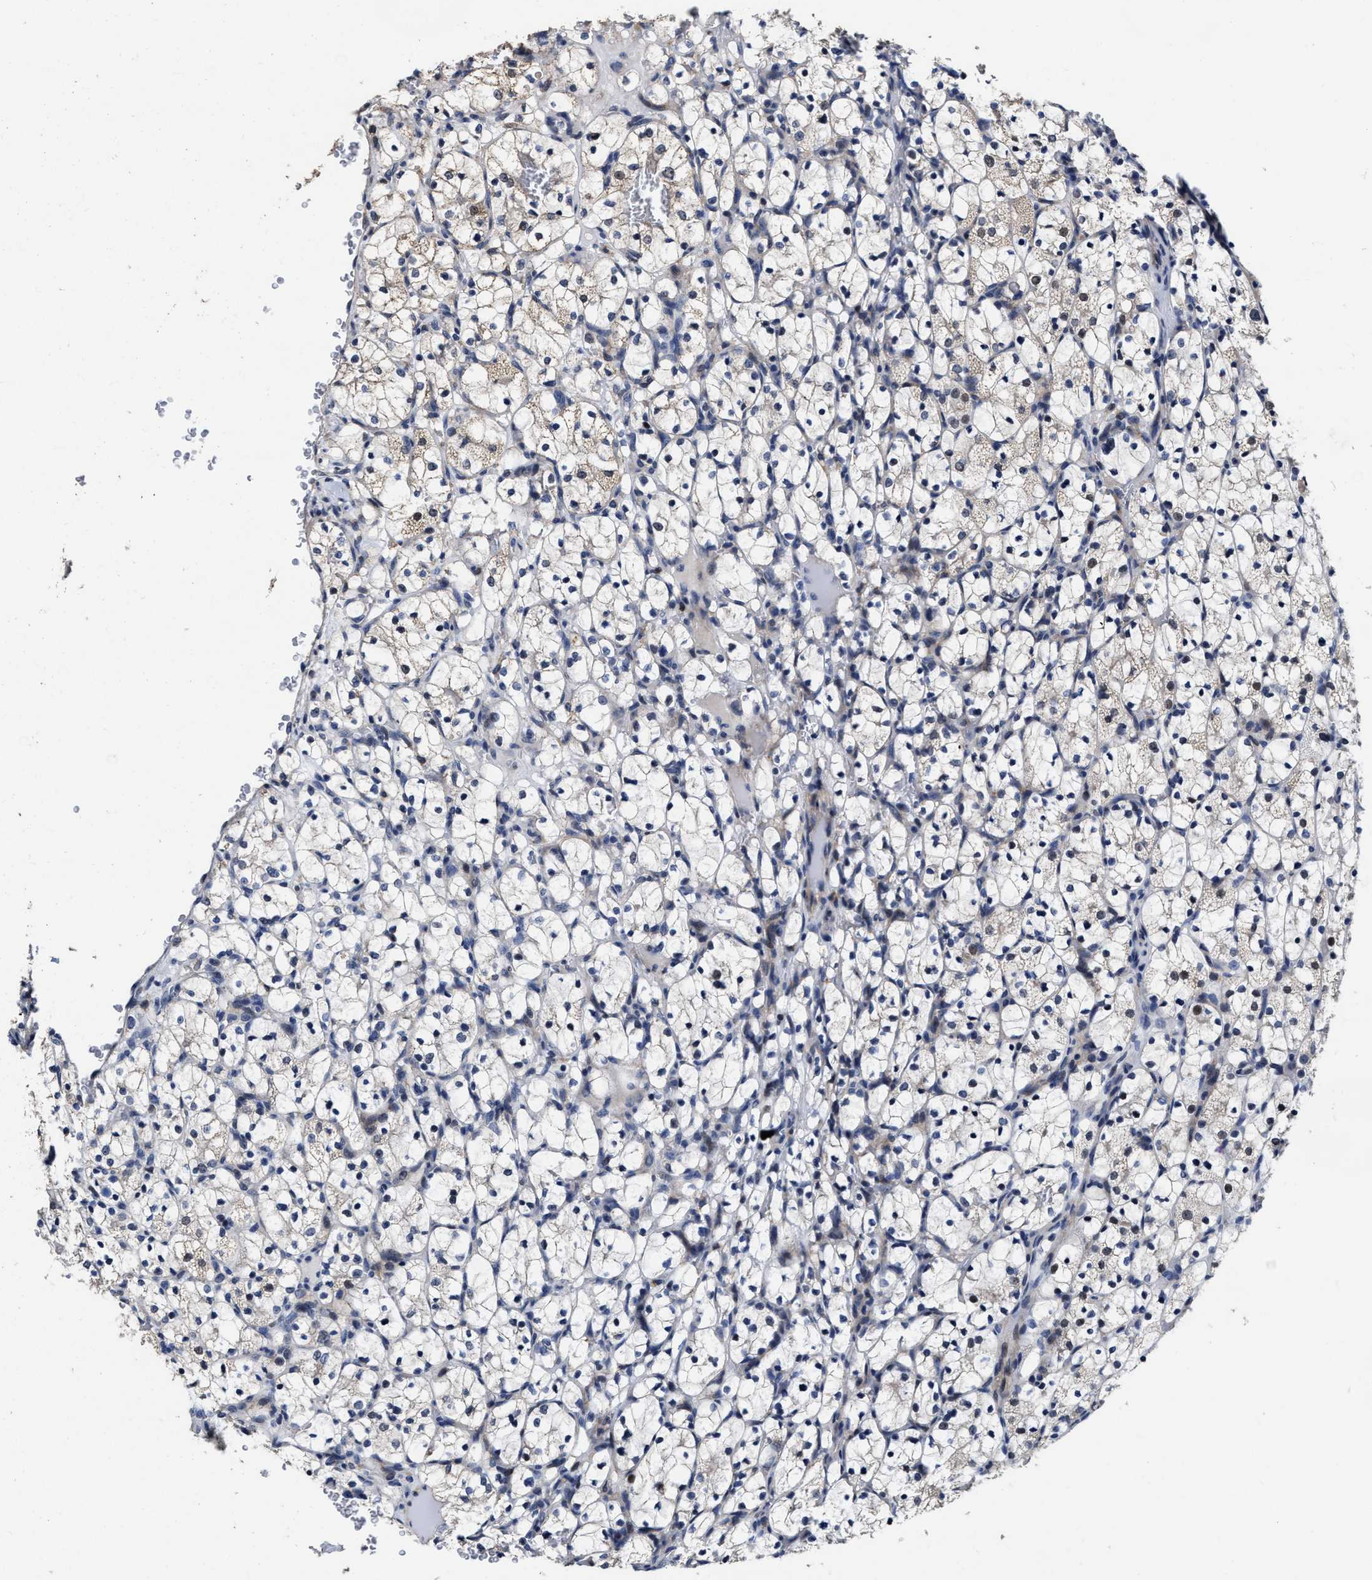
{"staining": {"intensity": "weak", "quantity": "<25%", "location": "cytoplasmic/membranous"}, "tissue": "renal cancer", "cell_type": "Tumor cells", "image_type": "cancer", "snomed": [{"axis": "morphology", "description": "Adenocarcinoma, NOS"}, {"axis": "topography", "description": "Kidney"}], "caption": "Human adenocarcinoma (renal) stained for a protein using immunohistochemistry (IHC) shows no staining in tumor cells.", "gene": "ZFAT", "patient": {"sex": "female", "age": 69}}